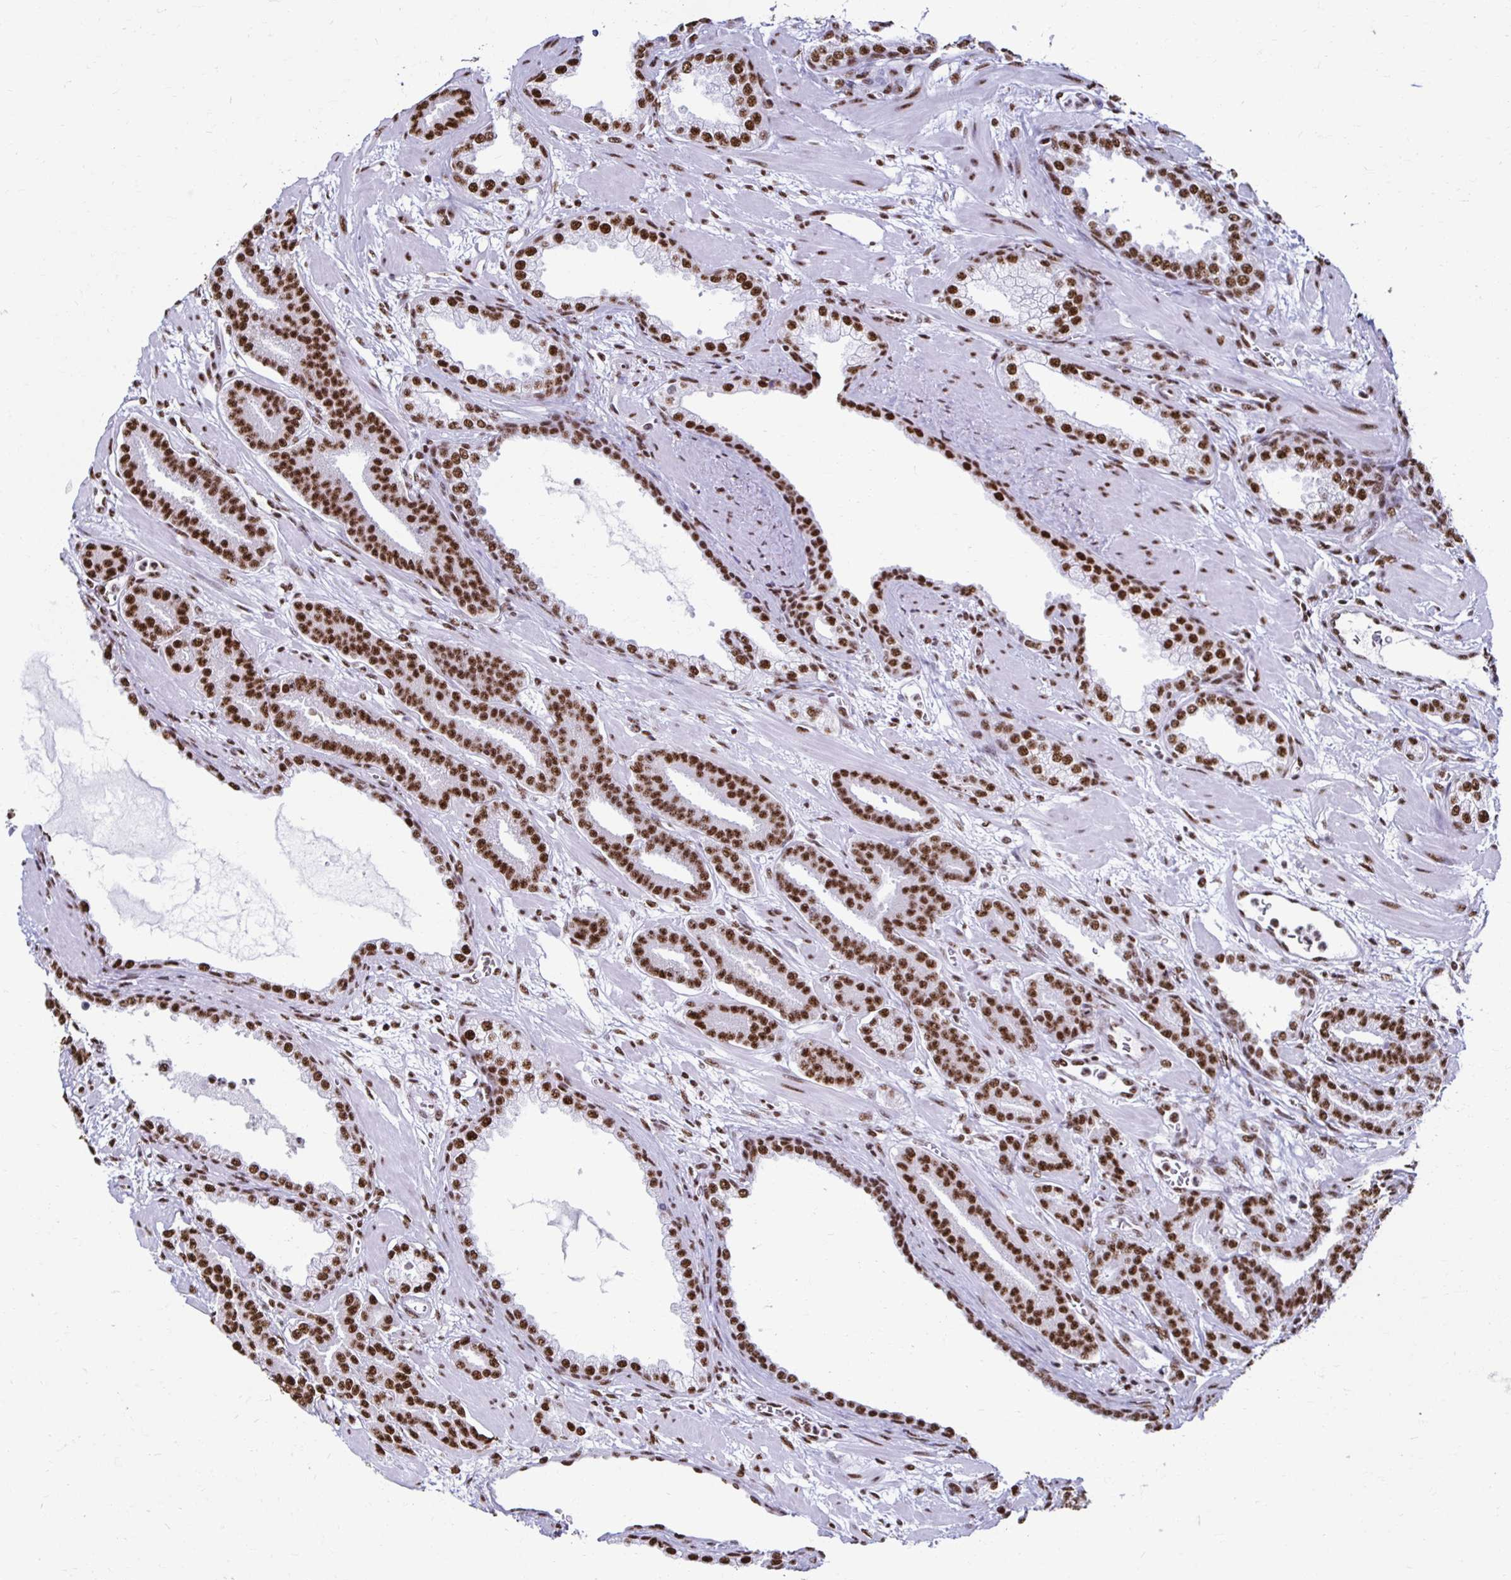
{"staining": {"intensity": "strong", "quantity": ">75%", "location": "nuclear"}, "tissue": "prostate cancer", "cell_type": "Tumor cells", "image_type": "cancer", "snomed": [{"axis": "morphology", "description": "Adenocarcinoma, High grade"}, {"axis": "topography", "description": "Prostate"}], "caption": "IHC of human prostate high-grade adenocarcinoma reveals high levels of strong nuclear positivity in approximately >75% of tumor cells.", "gene": "NONO", "patient": {"sex": "male", "age": 60}}